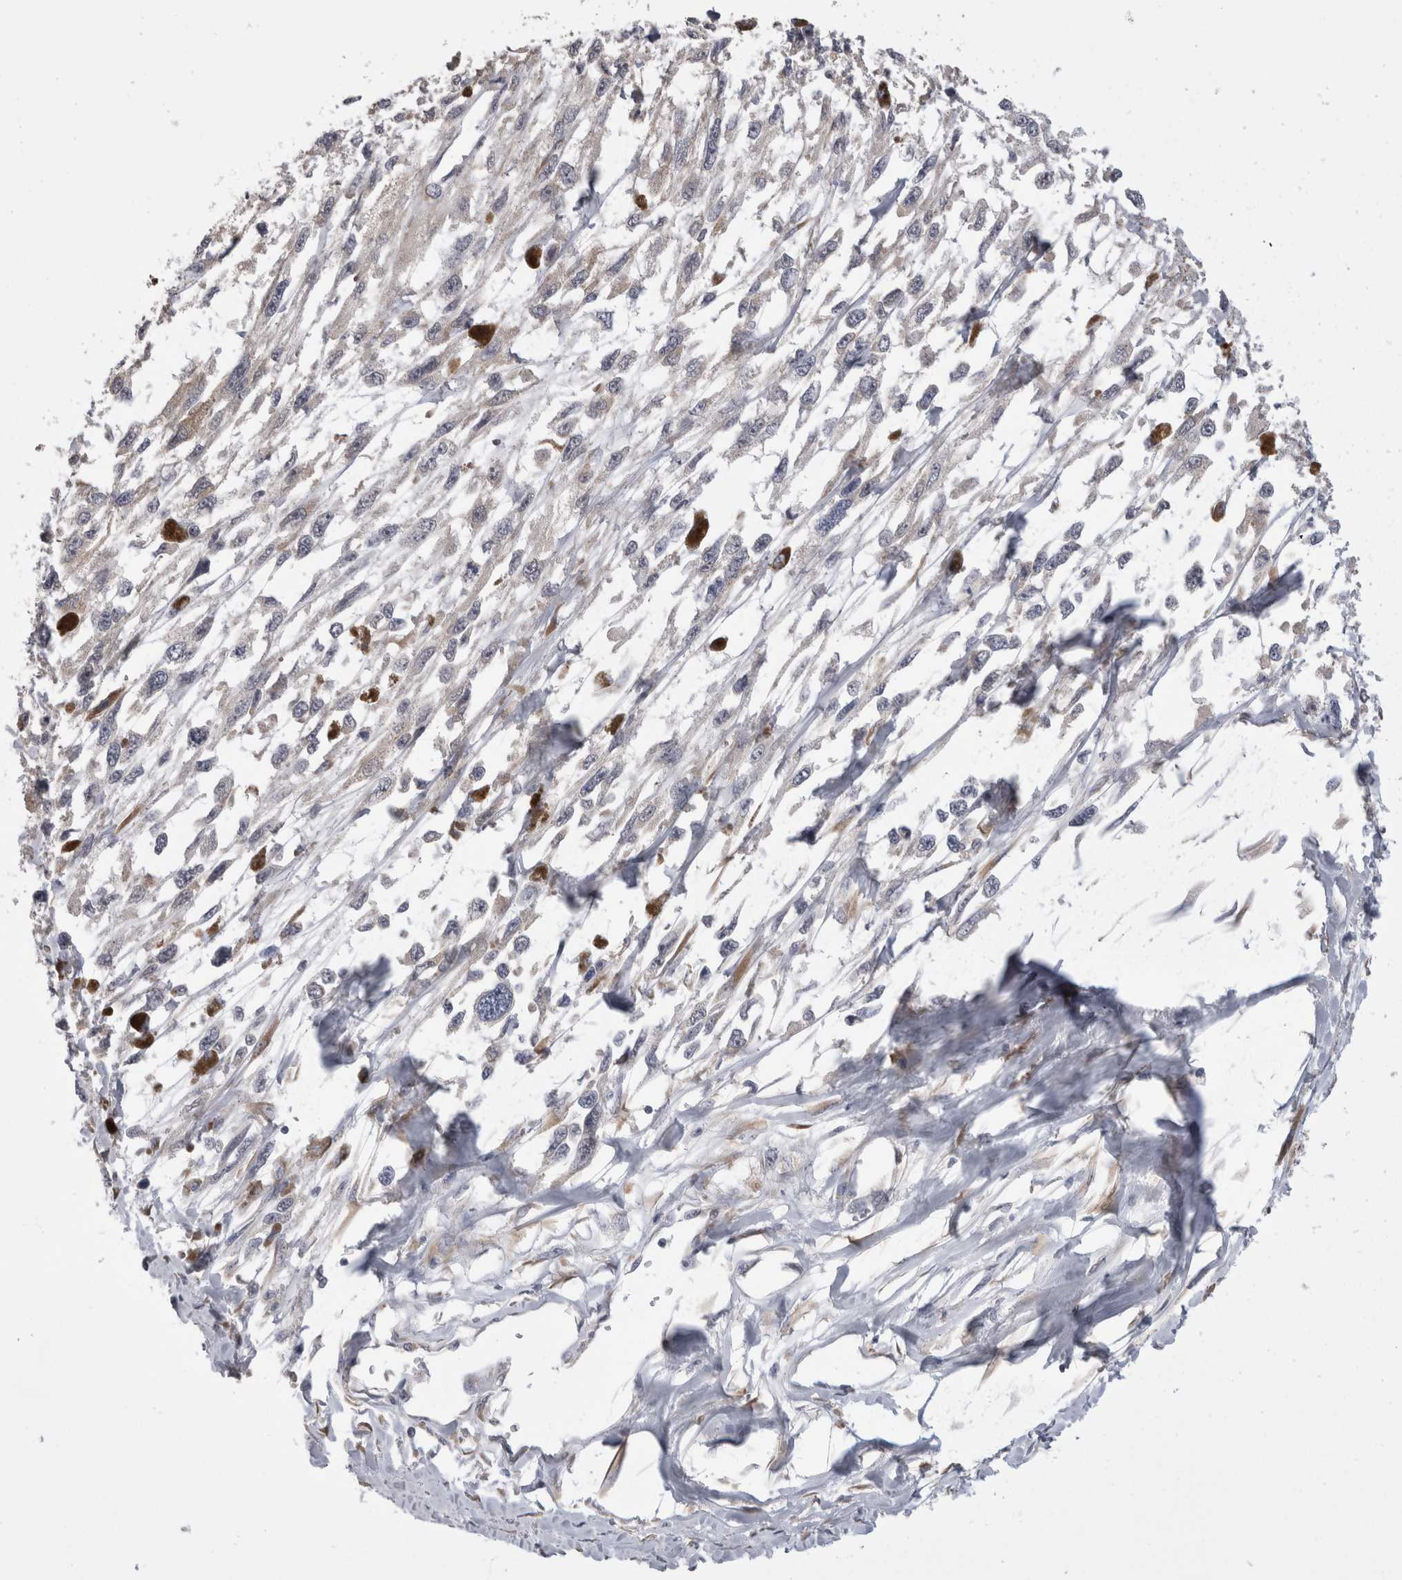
{"staining": {"intensity": "negative", "quantity": "none", "location": "none"}, "tissue": "melanoma", "cell_type": "Tumor cells", "image_type": "cancer", "snomed": [{"axis": "morphology", "description": "Malignant melanoma, Metastatic site"}, {"axis": "topography", "description": "Lymph node"}], "caption": "An immunohistochemistry histopathology image of malignant melanoma (metastatic site) is shown. There is no staining in tumor cells of malignant melanoma (metastatic site).", "gene": "ARHGAP29", "patient": {"sex": "male", "age": 59}}